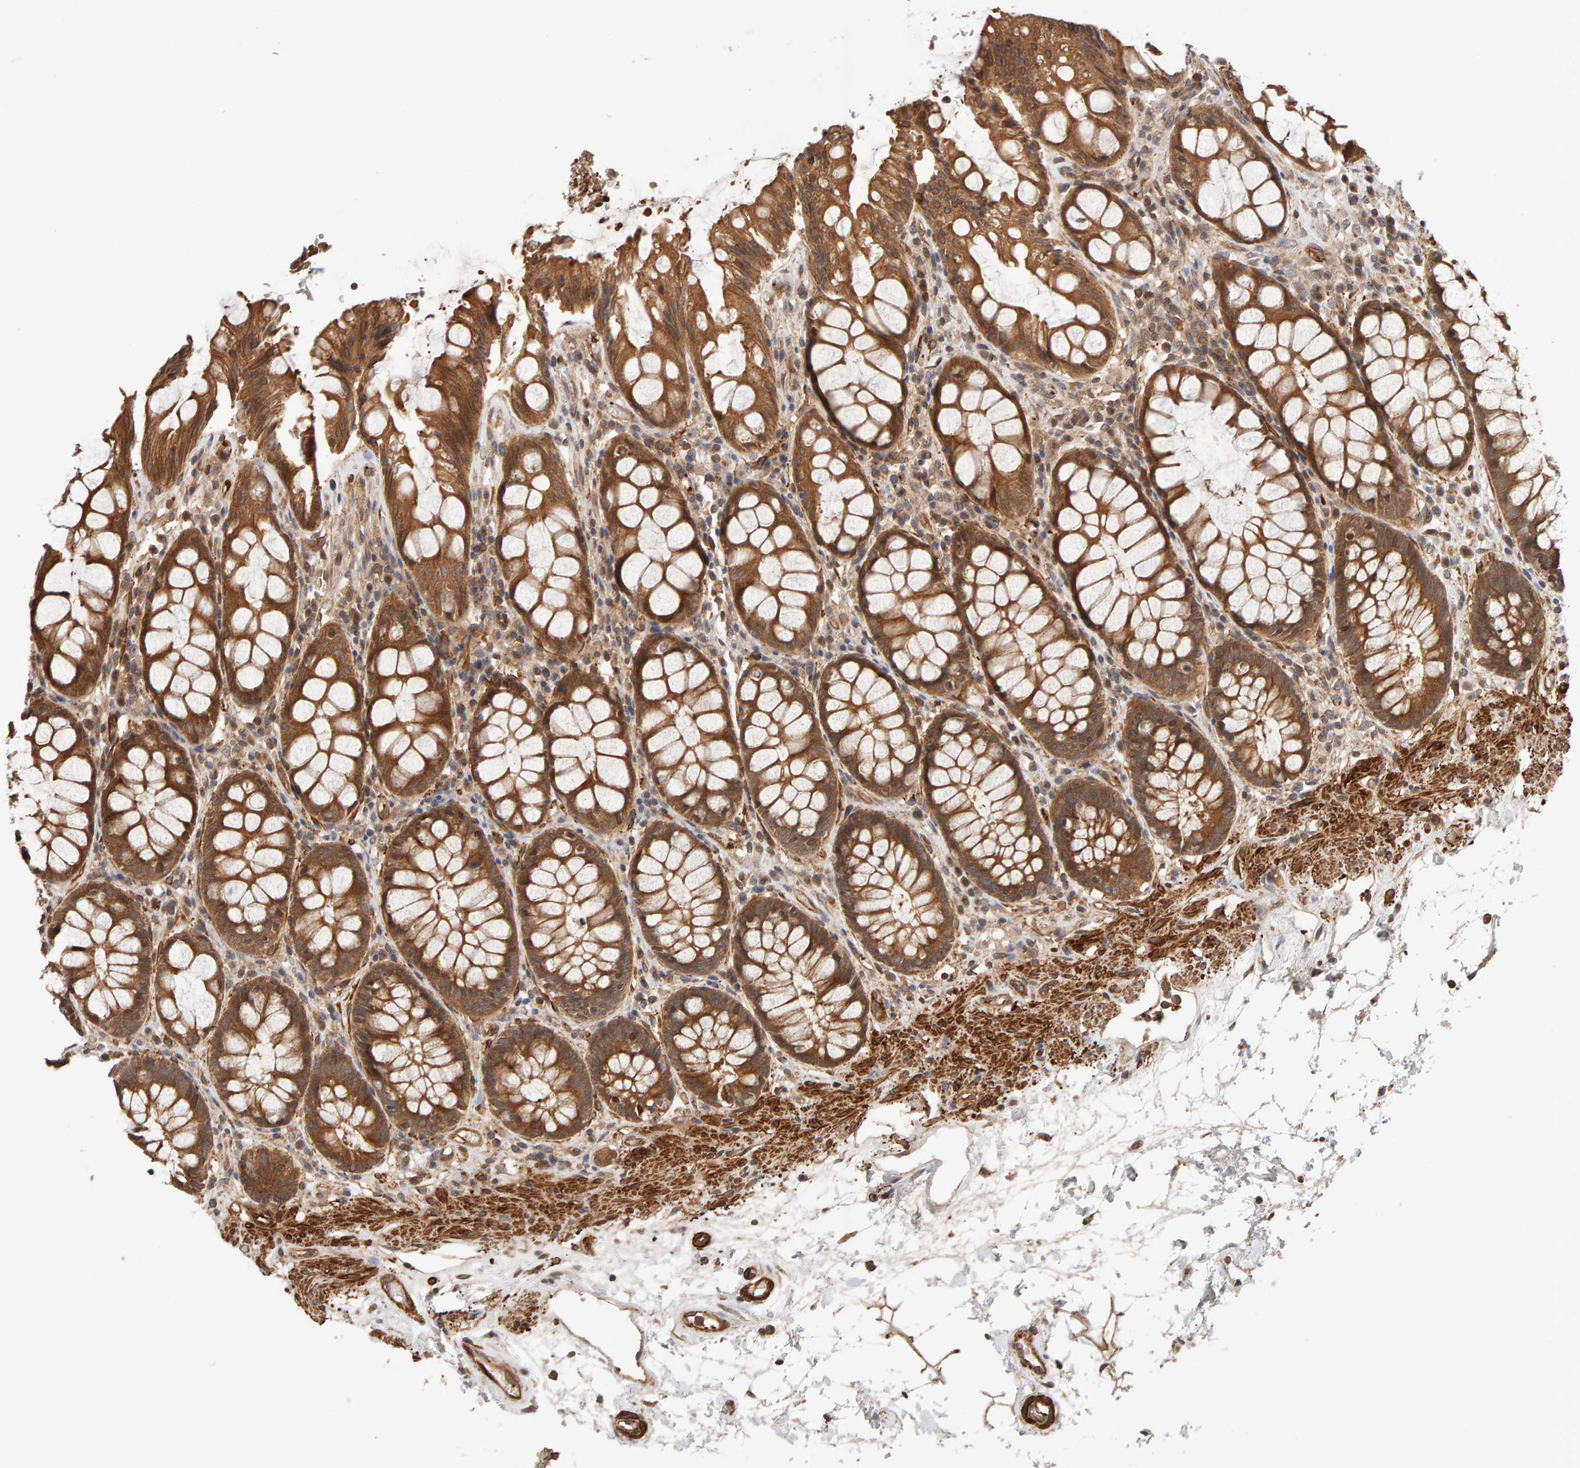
{"staining": {"intensity": "moderate", "quantity": ">75%", "location": "cytoplasmic/membranous"}, "tissue": "rectum", "cell_type": "Glandular cells", "image_type": "normal", "snomed": [{"axis": "morphology", "description": "Normal tissue, NOS"}, {"axis": "topography", "description": "Rectum"}], "caption": "Immunohistochemistry staining of benign rectum, which exhibits medium levels of moderate cytoplasmic/membranous positivity in approximately >75% of glandular cells indicating moderate cytoplasmic/membranous protein staining. The staining was performed using DAB (brown) for protein detection and nuclei were counterstained in hematoxylin (blue).", "gene": "SYNRG", "patient": {"sex": "male", "age": 64}}